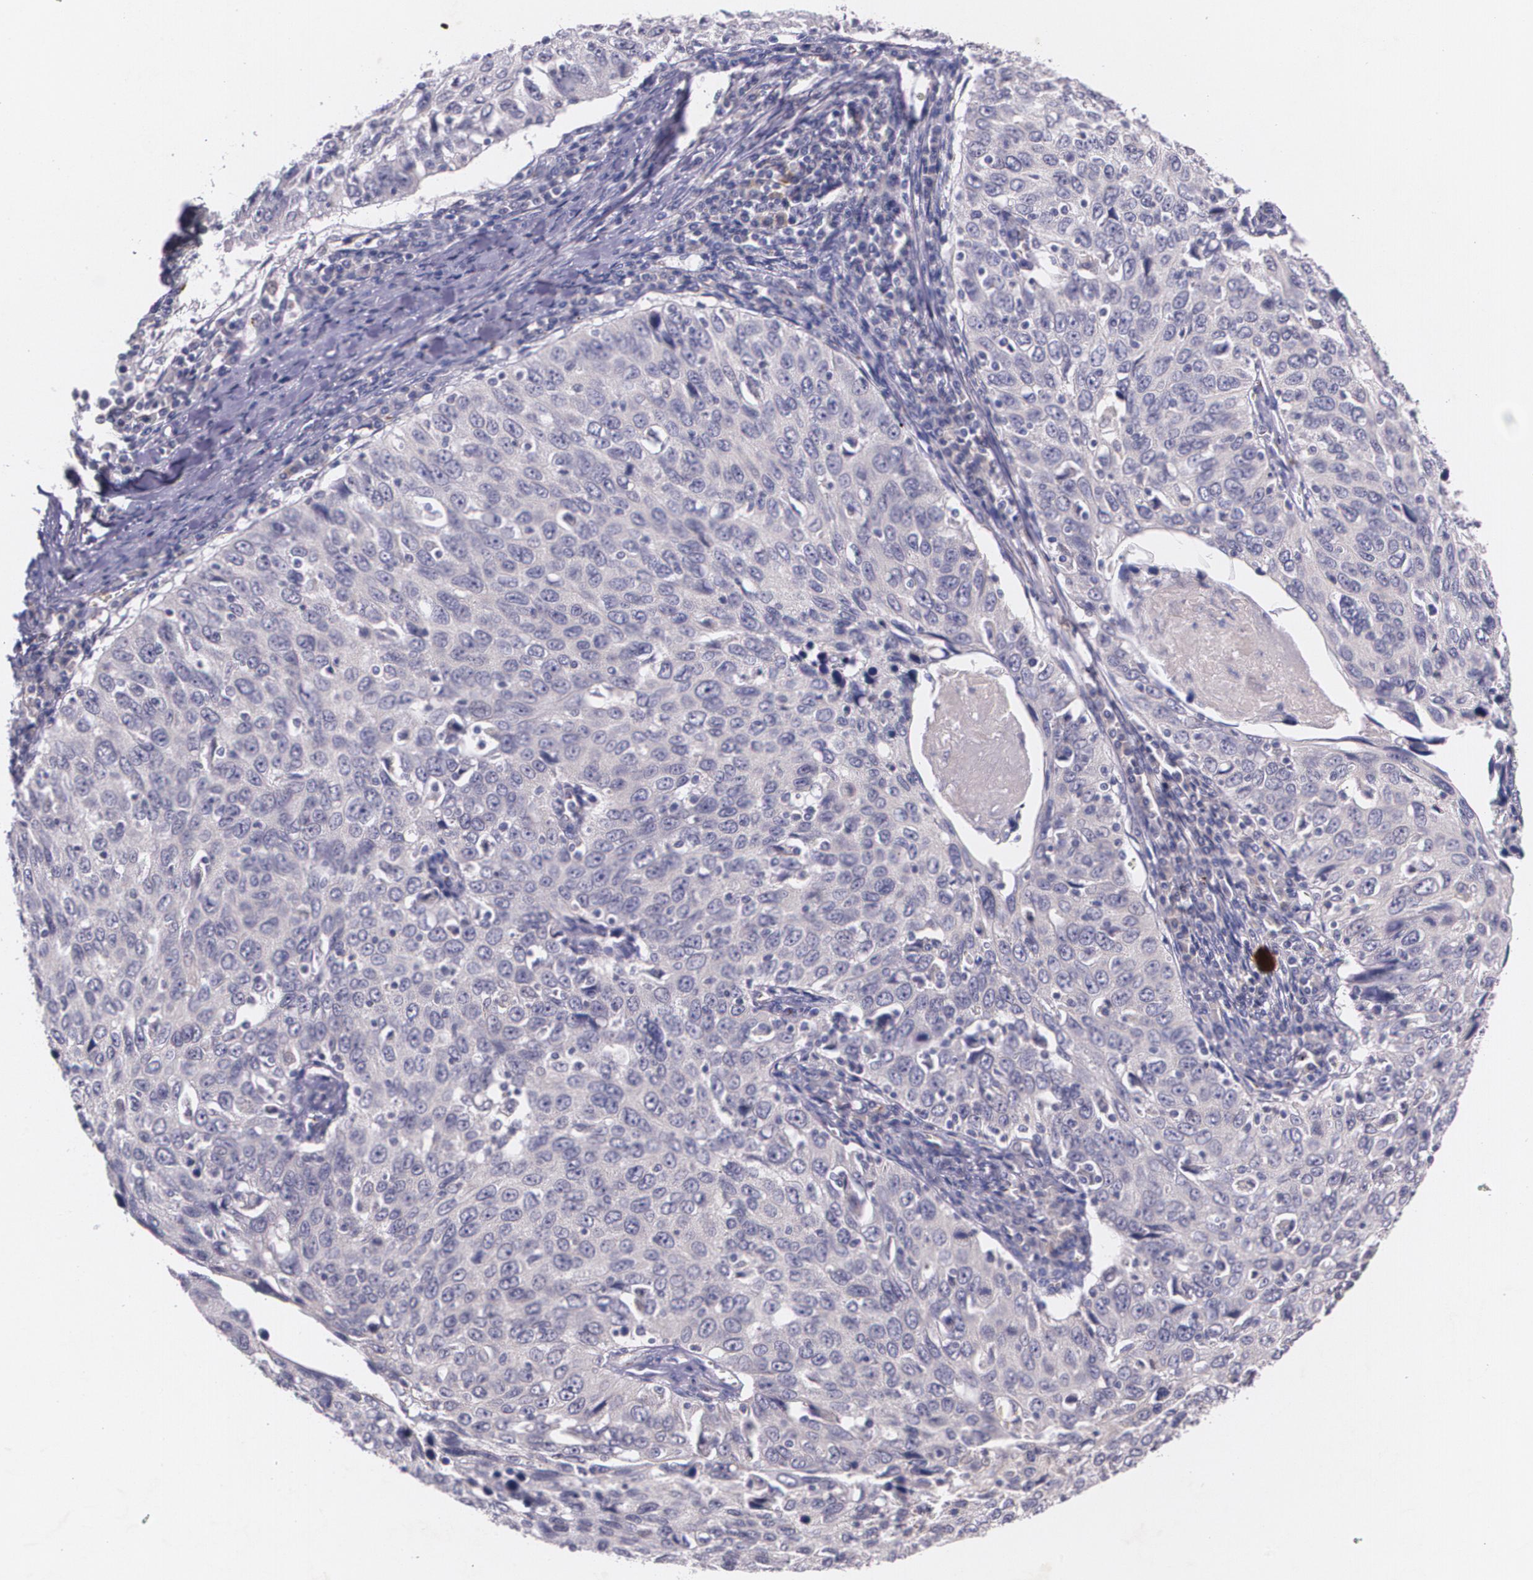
{"staining": {"intensity": "negative", "quantity": "none", "location": "none"}, "tissue": "cervical cancer", "cell_type": "Tumor cells", "image_type": "cancer", "snomed": [{"axis": "morphology", "description": "Squamous cell carcinoma, NOS"}, {"axis": "topography", "description": "Cervix"}], "caption": "Cervical cancer (squamous cell carcinoma) was stained to show a protein in brown. There is no significant expression in tumor cells.", "gene": "TM4SF1", "patient": {"sex": "female", "age": 53}}